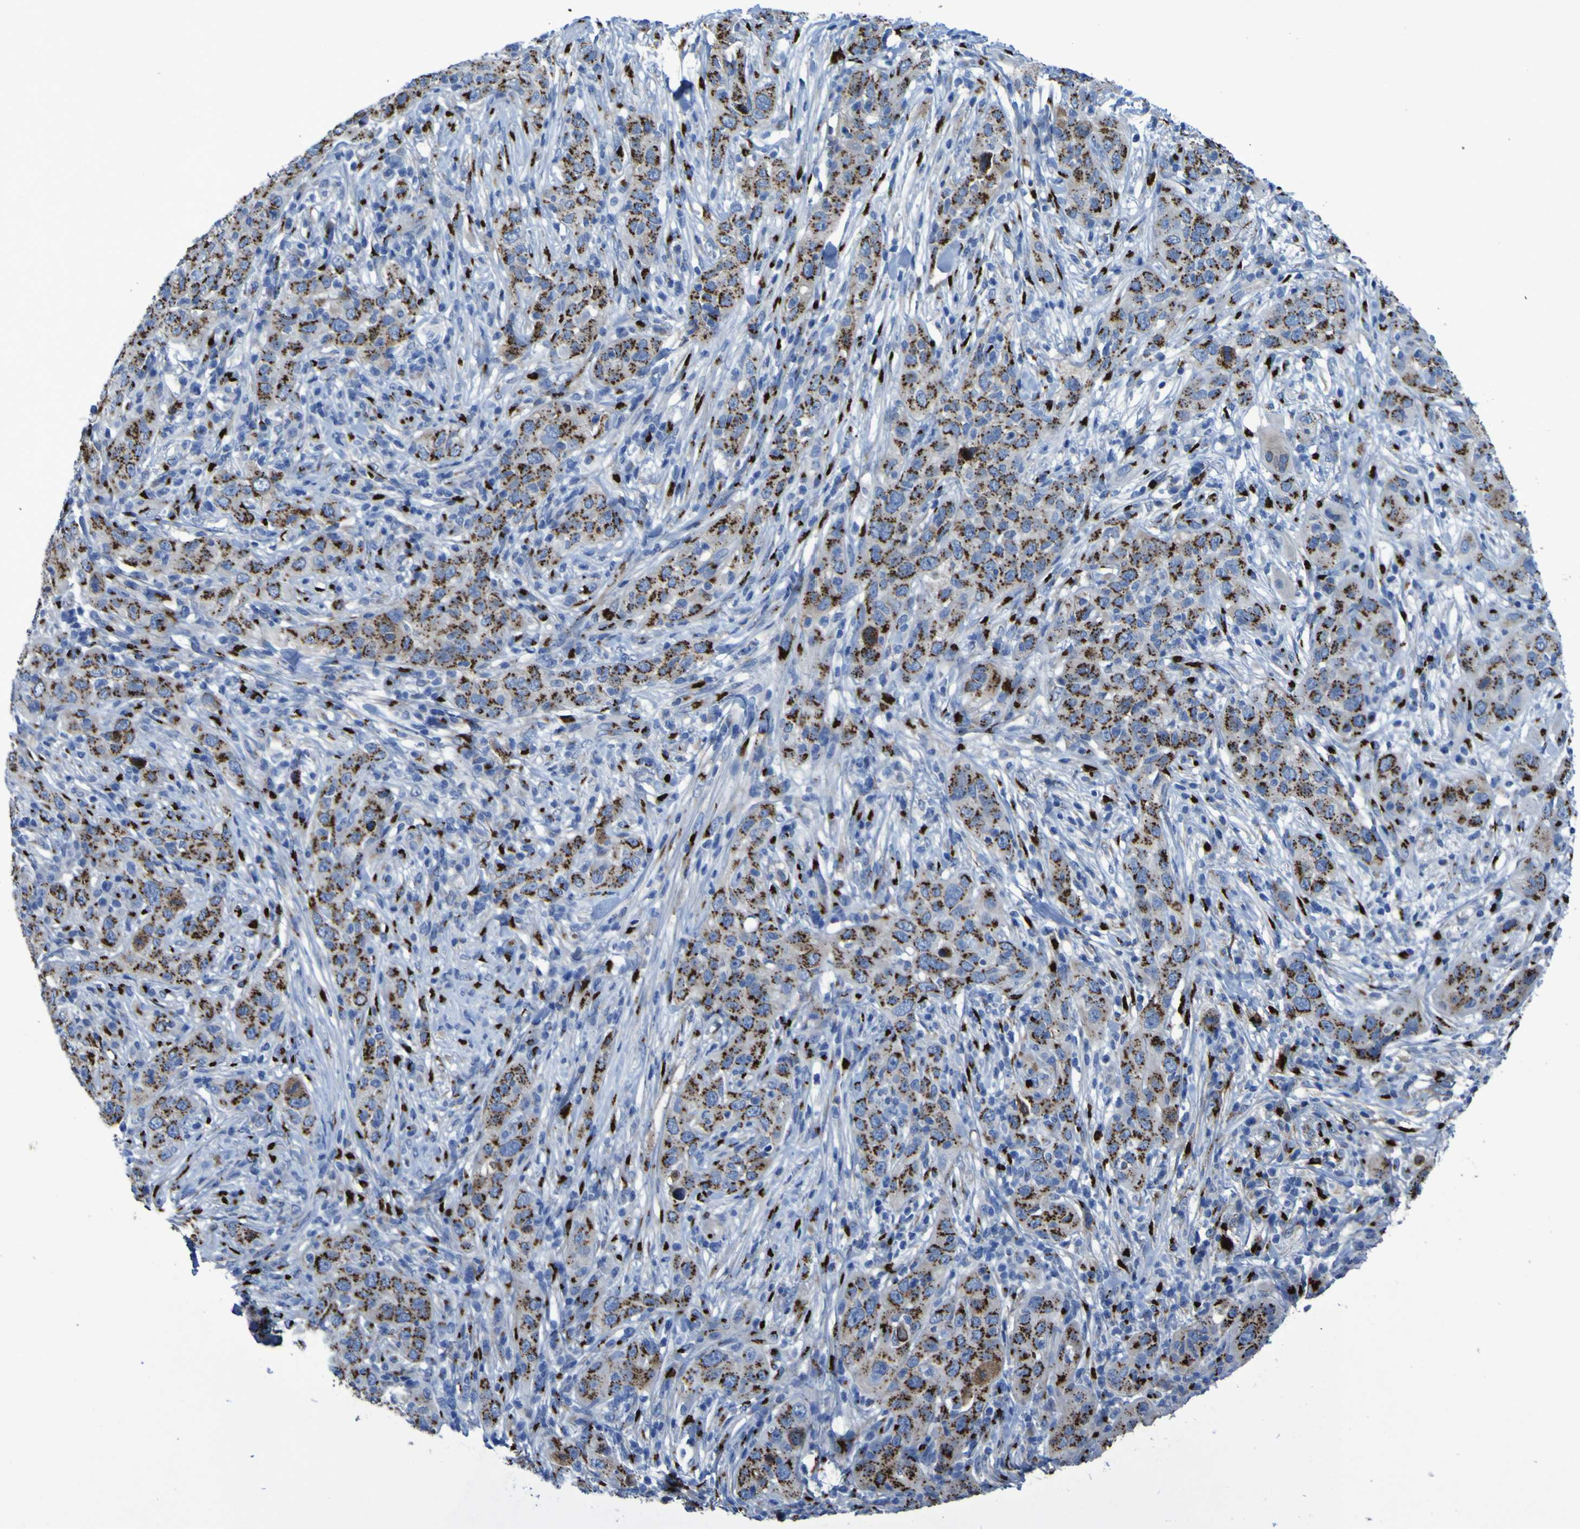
{"staining": {"intensity": "strong", "quantity": ">75%", "location": "cytoplasmic/membranous"}, "tissue": "skin cancer", "cell_type": "Tumor cells", "image_type": "cancer", "snomed": [{"axis": "morphology", "description": "Squamous cell carcinoma, NOS"}, {"axis": "topography", "description": "Skin"}], "caption": "Squamous cell carcinoma (skin) stained for a protein demonstrates strong cytoplasmic/membranous positivity in tumor cells. The protein of interest is stained brown, and the nuclei are stained in blue (DAB (3,3'-diaminobenzidine) IHC with brightfield microscopy, high magnification).", "gene": "GOLM1", "patient": {"sex": "female", "age": 88}}